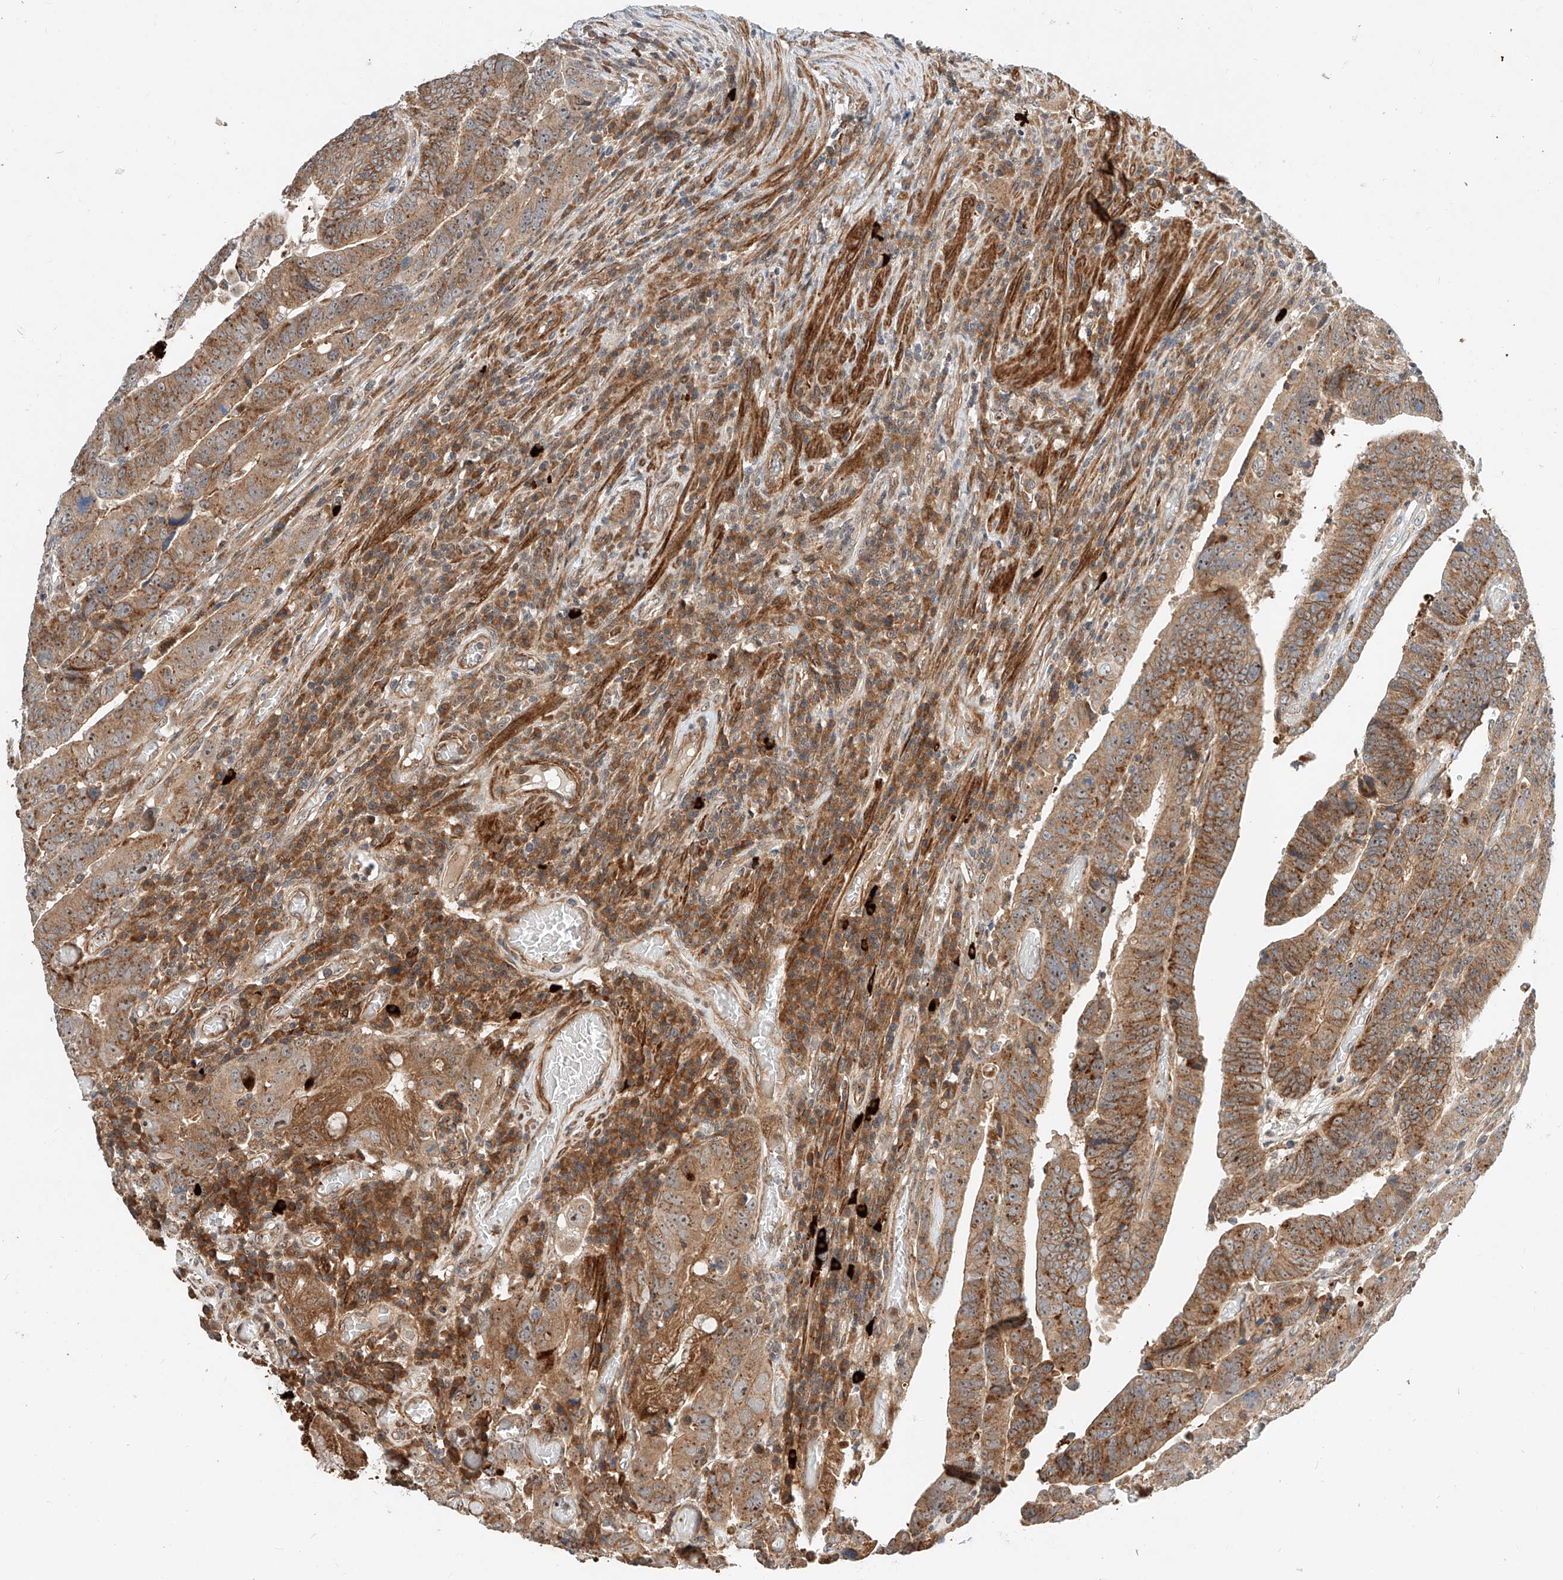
{"staining": {"intensity": "moderate", "quantity": ">75%", "location": "cytoplasmic/membranous"}, "tissue": "colorectal cancer", "cell_type": "Tumor cells", "image_type": "cancer", "snomed": [{"axis": "morphology", "description": "Normal tissue, NOS"}, {"axis": "morphology", "description": "Adenocarcinoma, NOS"}, {"axis": "topography", "description": "Rectum"}], "caption": "Moderate cytoplasmic/membranous positivity is identified in about >75% of tumor cells in adenocarcinoma (colorectal). The staining was performed using DAB (3,3'-diaminobenzidine) to visualize the protein expression in brown, while the nuclei were stained in blue with hematoxylin (Magnification: 20x).", "gene": "CPAMD8", "patient": {"sex": "female", "age": 65}}